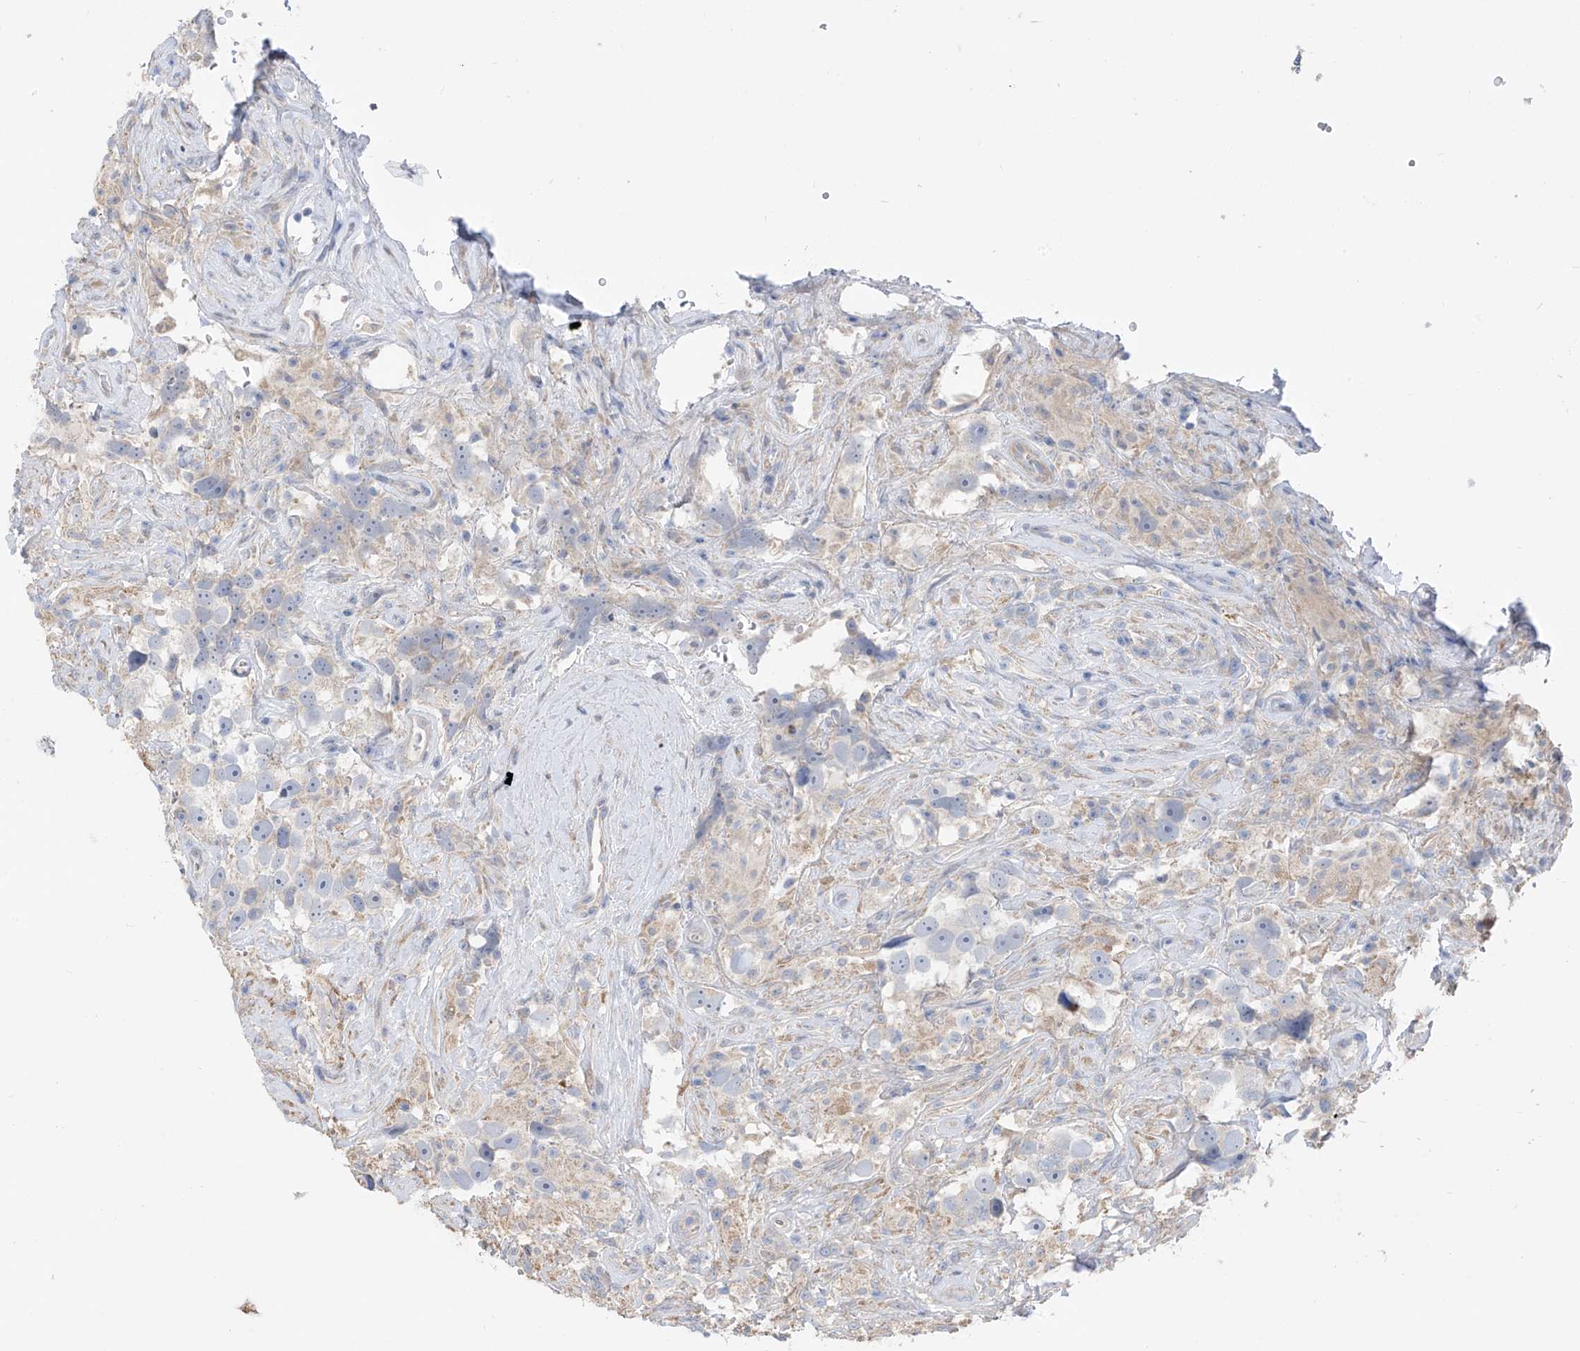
{"staining": {"intensity": "negative", "quantity": "none", "location": "none"}, "tissue": "testis cancer", "cell_type": "Tumor cells", "image_type": "cancer", "snomed": [{"axis": "morphology", "description": "Seminoma, NOS"}, {"axis": "topography", "description": "Testis"}], "caption": "Human testis cancer stained for a protein using IHC demonstrates no staining in tumor cells.", "gene": "SYN3", "patient": {"sex": "male", "age": 49}}